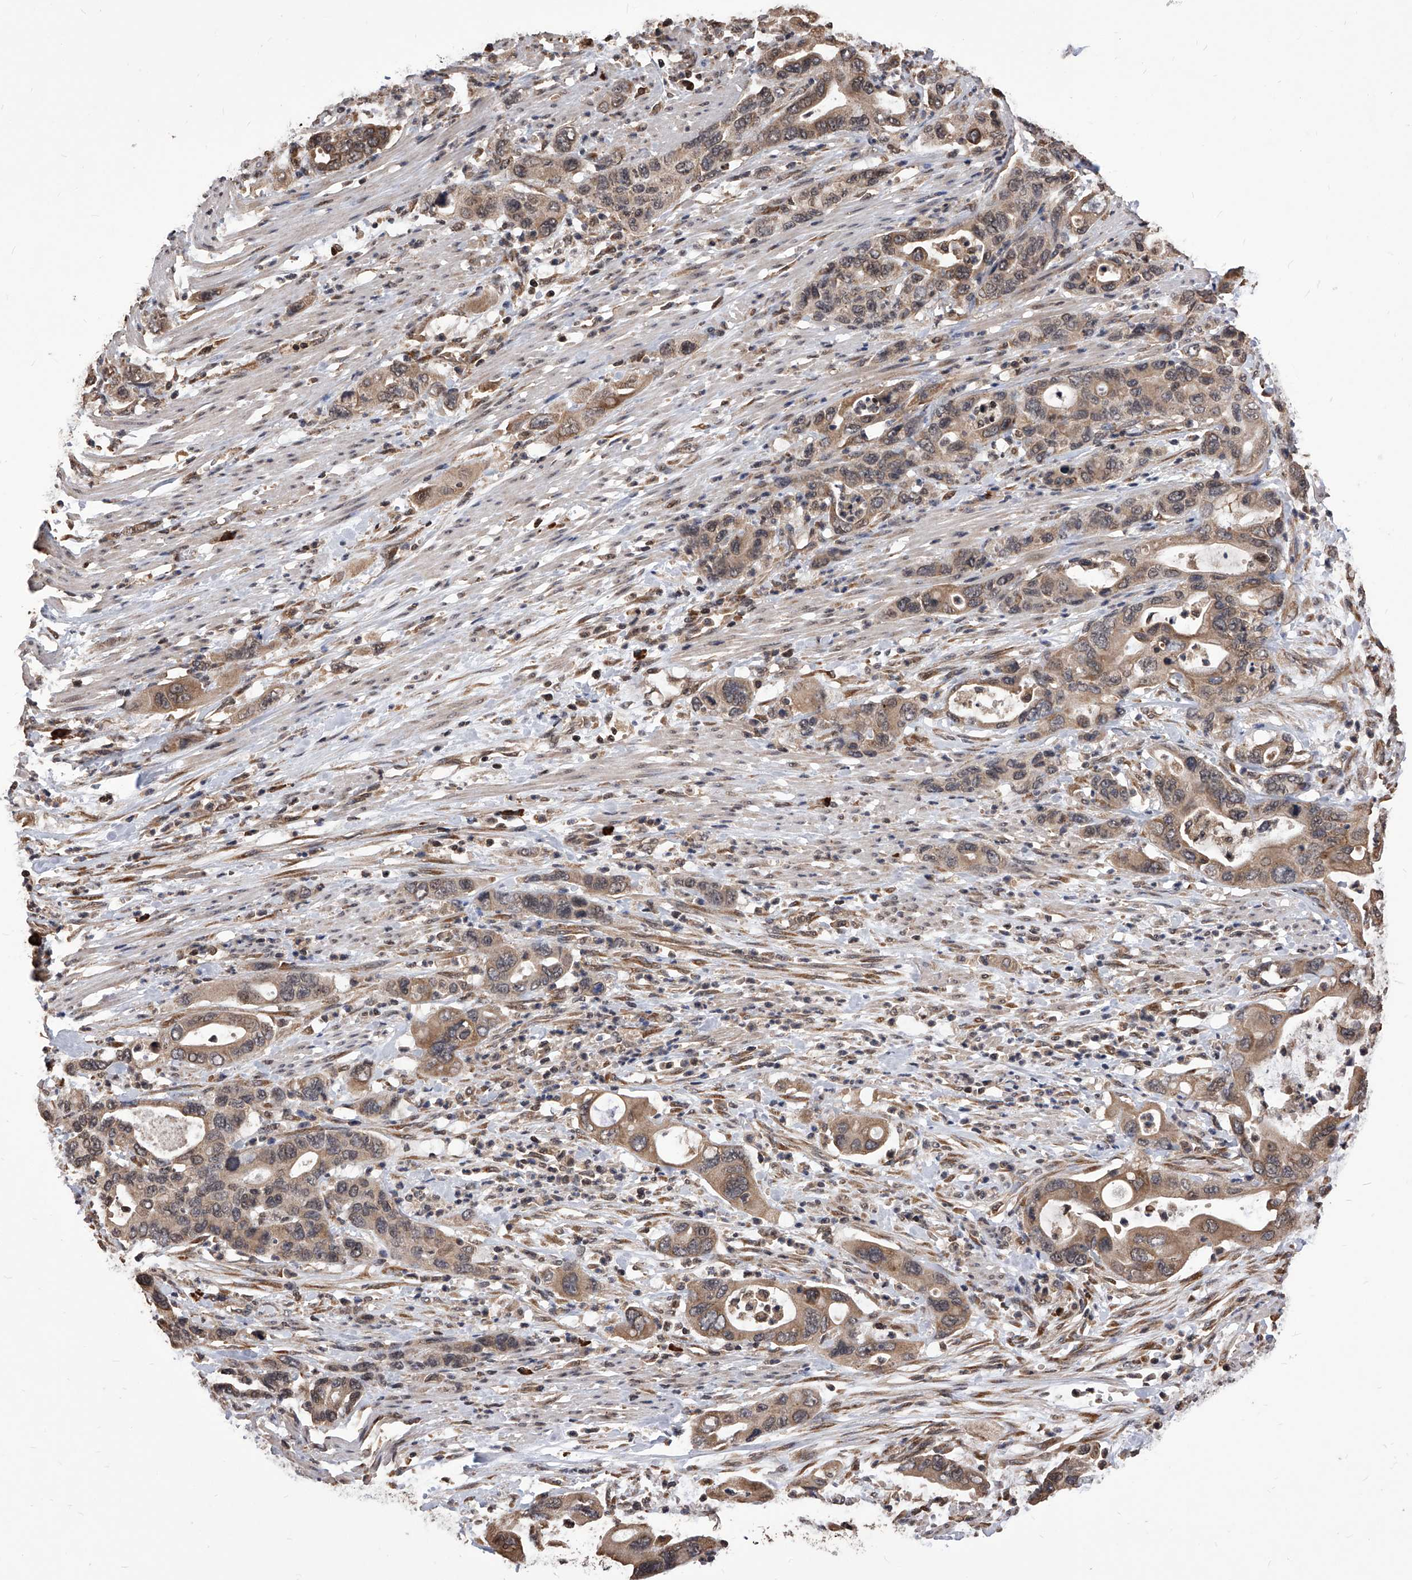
{"staining": {"intensity": "moderate", "quantity": ">75%", "location": "cytoplasmic/membranous,nuclear"}, "tissue": "pancreatic cancer", "cell_type": "Tumor cells", "image_type": "cancer", "snomed": [{"axis": "morphology", "description": "Adenocarcinoma, NOS"}, {"axis": "topography", "description": "Pancreas"}], "caption": "Immunohistochemical staining of pancreatic adenocarcinoma reveals medium levels of moderate cytoplasmic/membranous and nuclear protein staining in approximately >75% of tumor cells.", "gene": "ID1", "patient": {"sex": "female", "age": 71}}